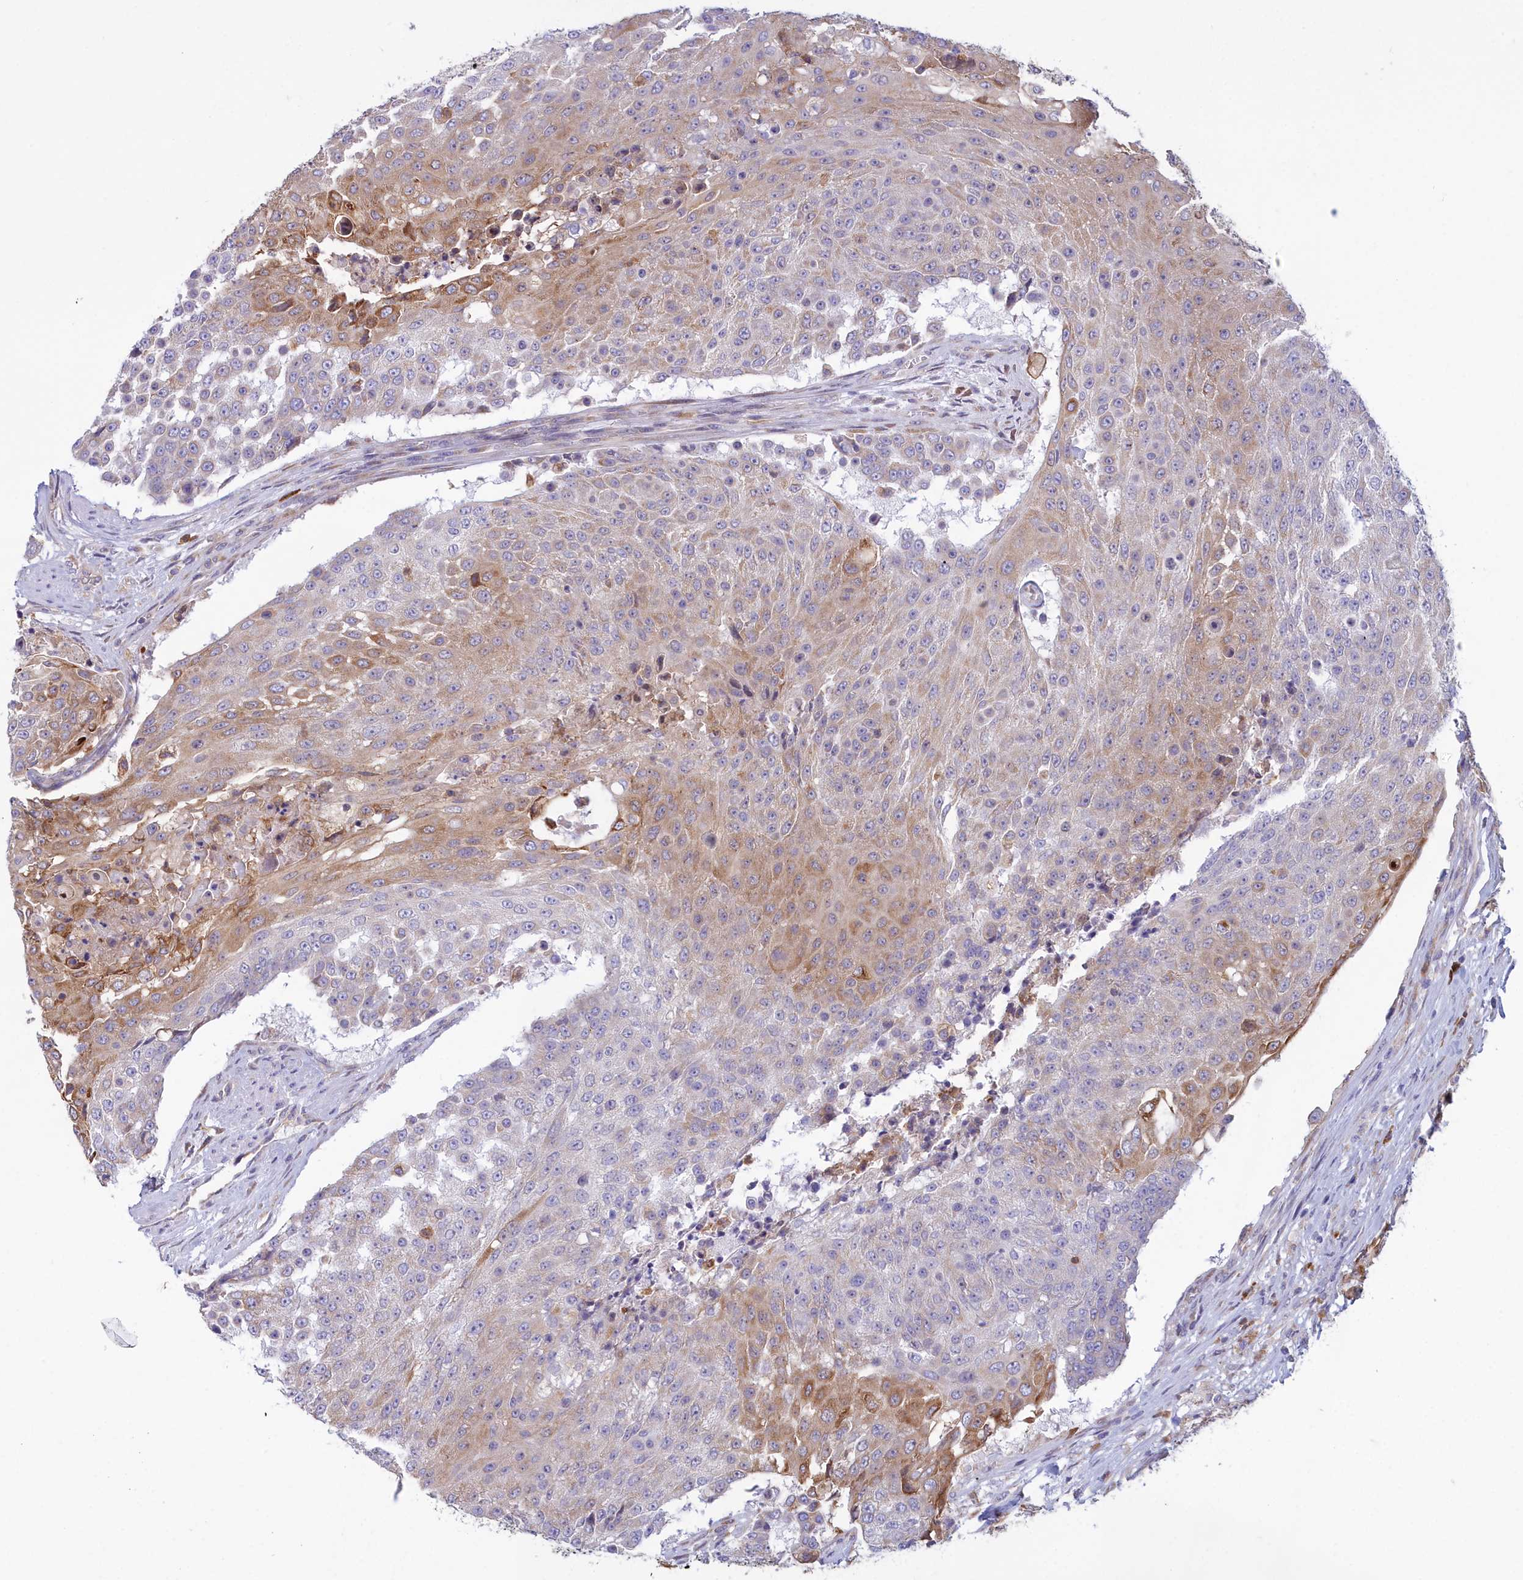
{"staining": {"intensity": "moderate", "quantity": "25%-75%", "location": "cytoplasmic/membranous"}, "tissue": "urothelial cancer", "cell_type": "Tumor cells", "image_type": "cancer", "snomed": [{"axis": "morphology", "description": "Urothelial carcinoma, High grade"}, {"axis": "topography", "description": "Urinary bladder"}], "caption": "Protein expression analysis of human urothelial carcinoma (high-grade) reveals moderate cytoplasmic/membranous staining in about 25%-75% of tumor cells.", "gene": "HM13", "patient": {"sex": "female", "age": 63}}